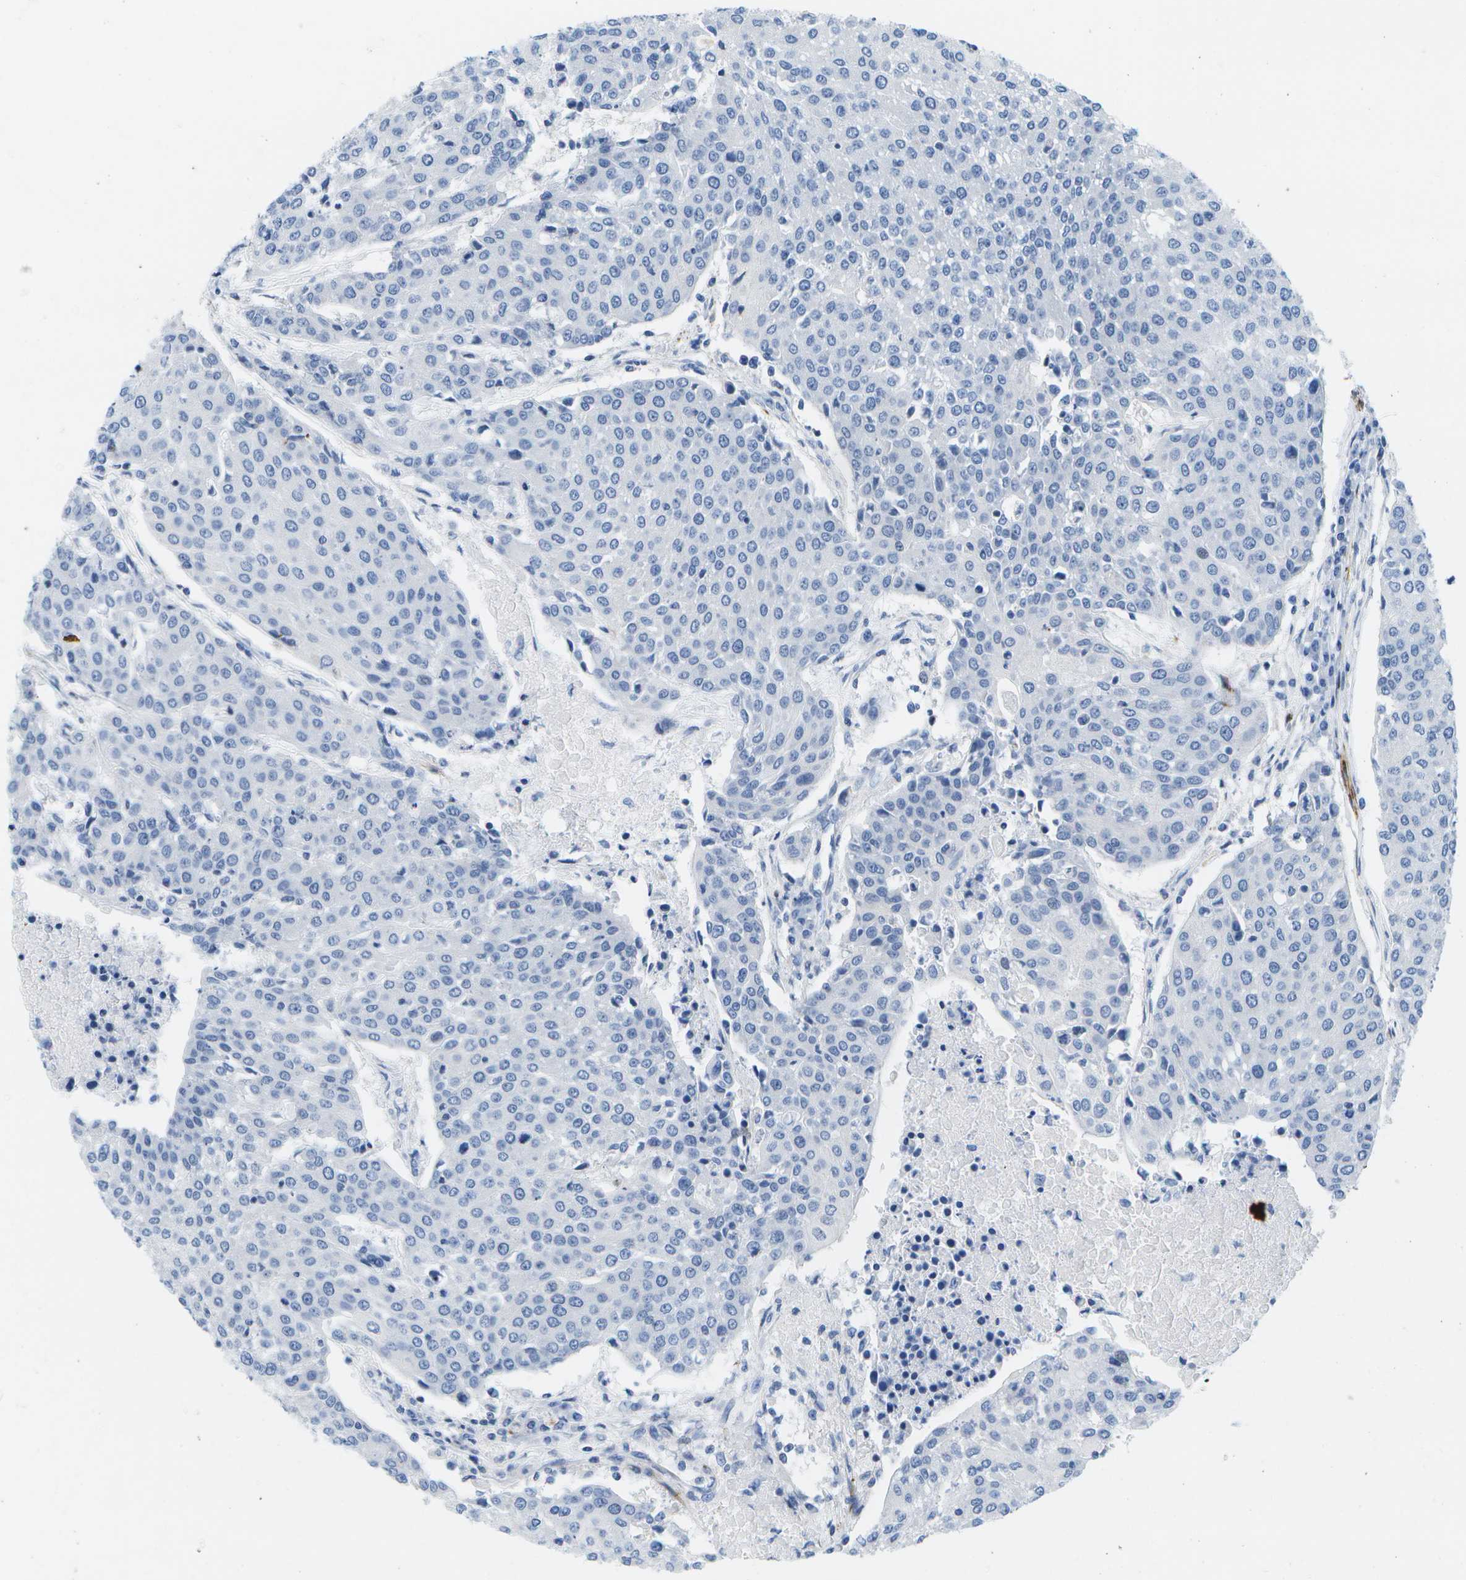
{"staining": {"intensity": "negative", "quantity": "none", "location": "none"}, "tissue": "urothelial cancer", "cell_type": "Tumor cells", "image_type": "cancer", "snomed": [{"axis": "morphology", "description": "Urothelial carcinoma, High grade"}, {"axis": "topography", "description": "Urinary bladder"}], "caption": "A micrograph of urothelial cancer stained for a protein exhibits no brown staining in tumor cells.", "gene": "ADGRG6", "patient": {"sex": "female", "age": 85}}